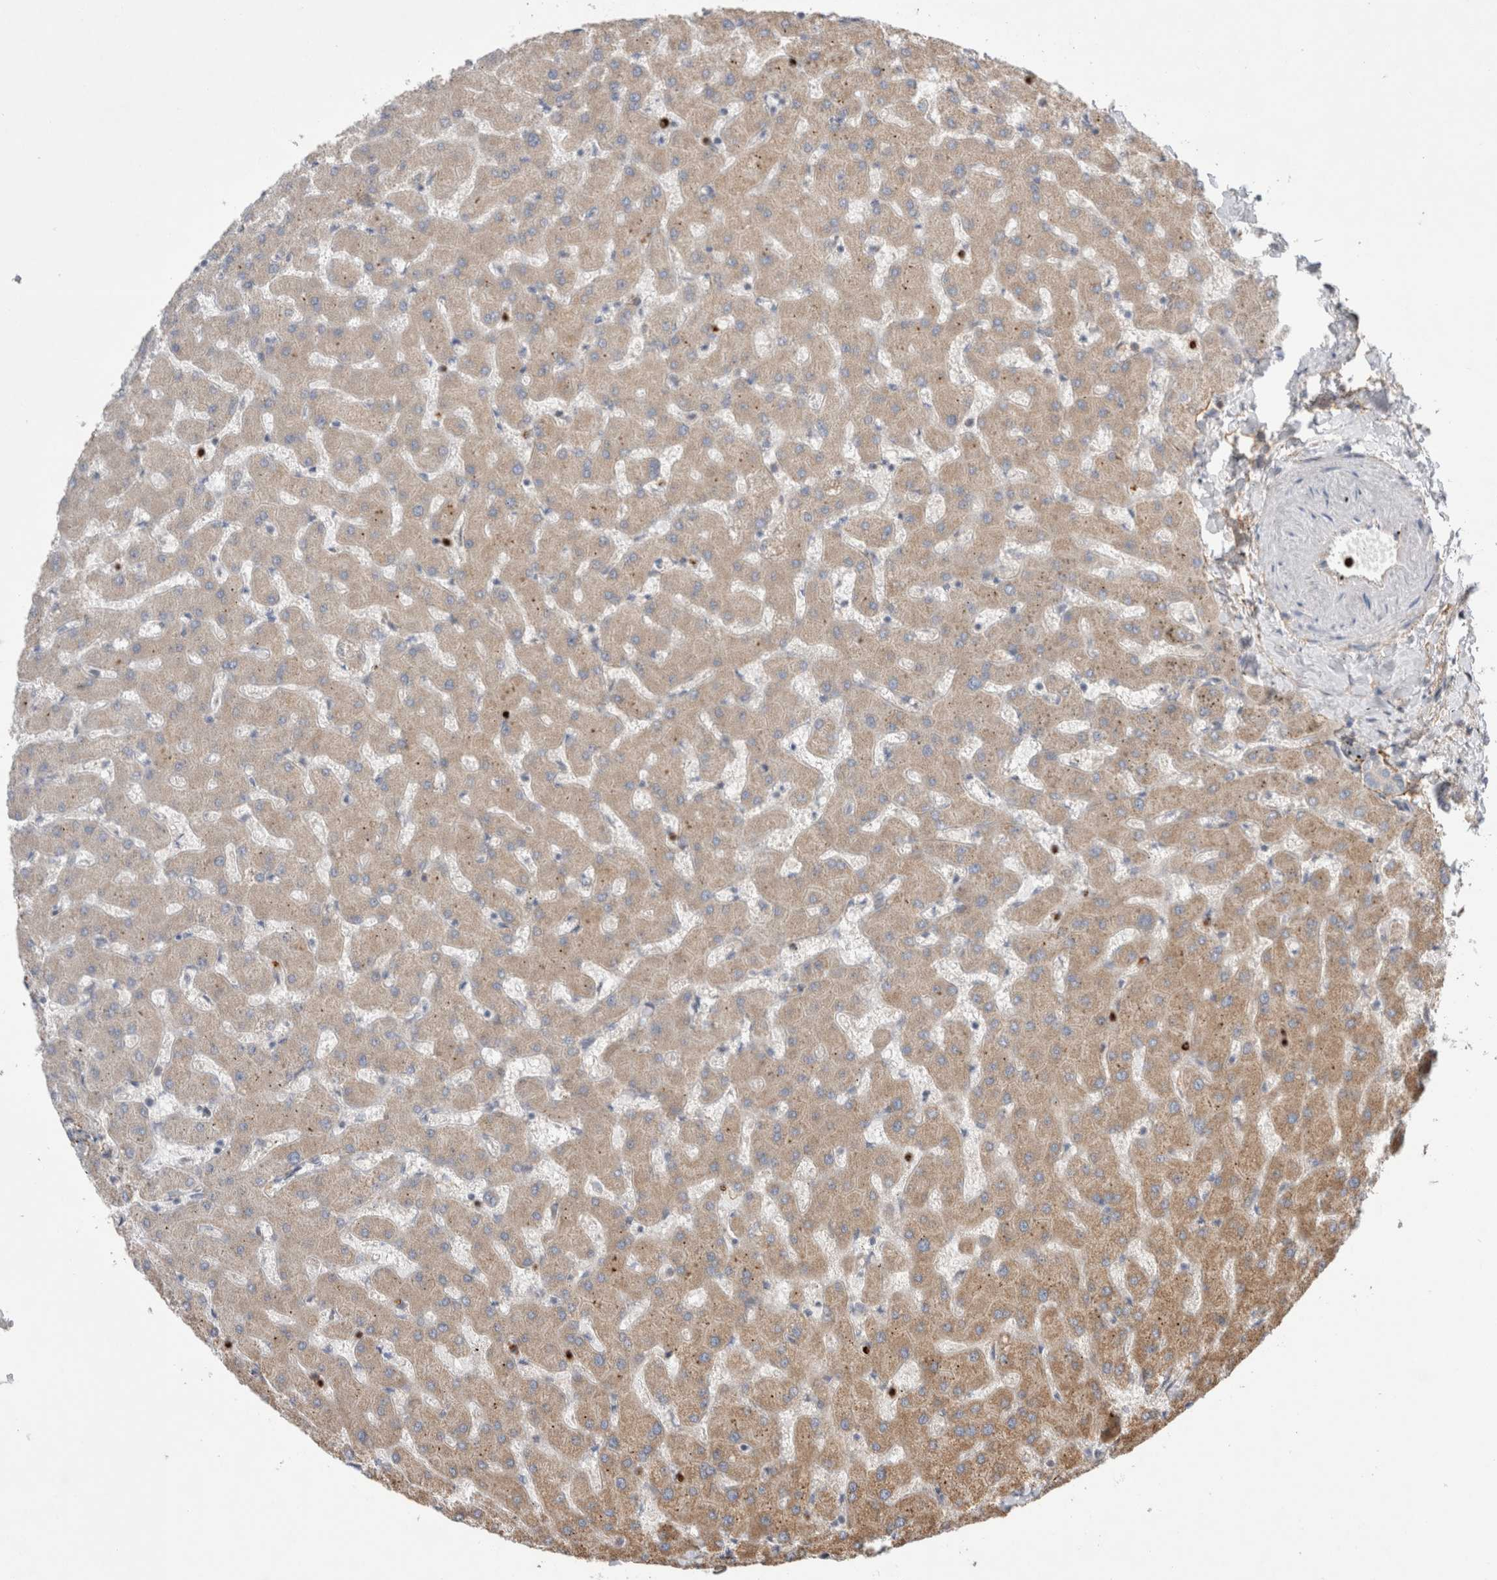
{"staining": {"intensity": "negative", "quantity": "none", "location": "none"}, "tissue": "liver", "cell_type": "Cholangiocytes", "image_type": "normal", "snomed": [{"axis": "morphology", "description": "Normal tissue, NOS"}, {"axis": "topography", "description": "Liver"}], "caption": "IHC of unremarkable human liver shows no expression in cholangiocytes.", "gene": "GSDMB", "patient": {"sex": "female", "age": 63}}